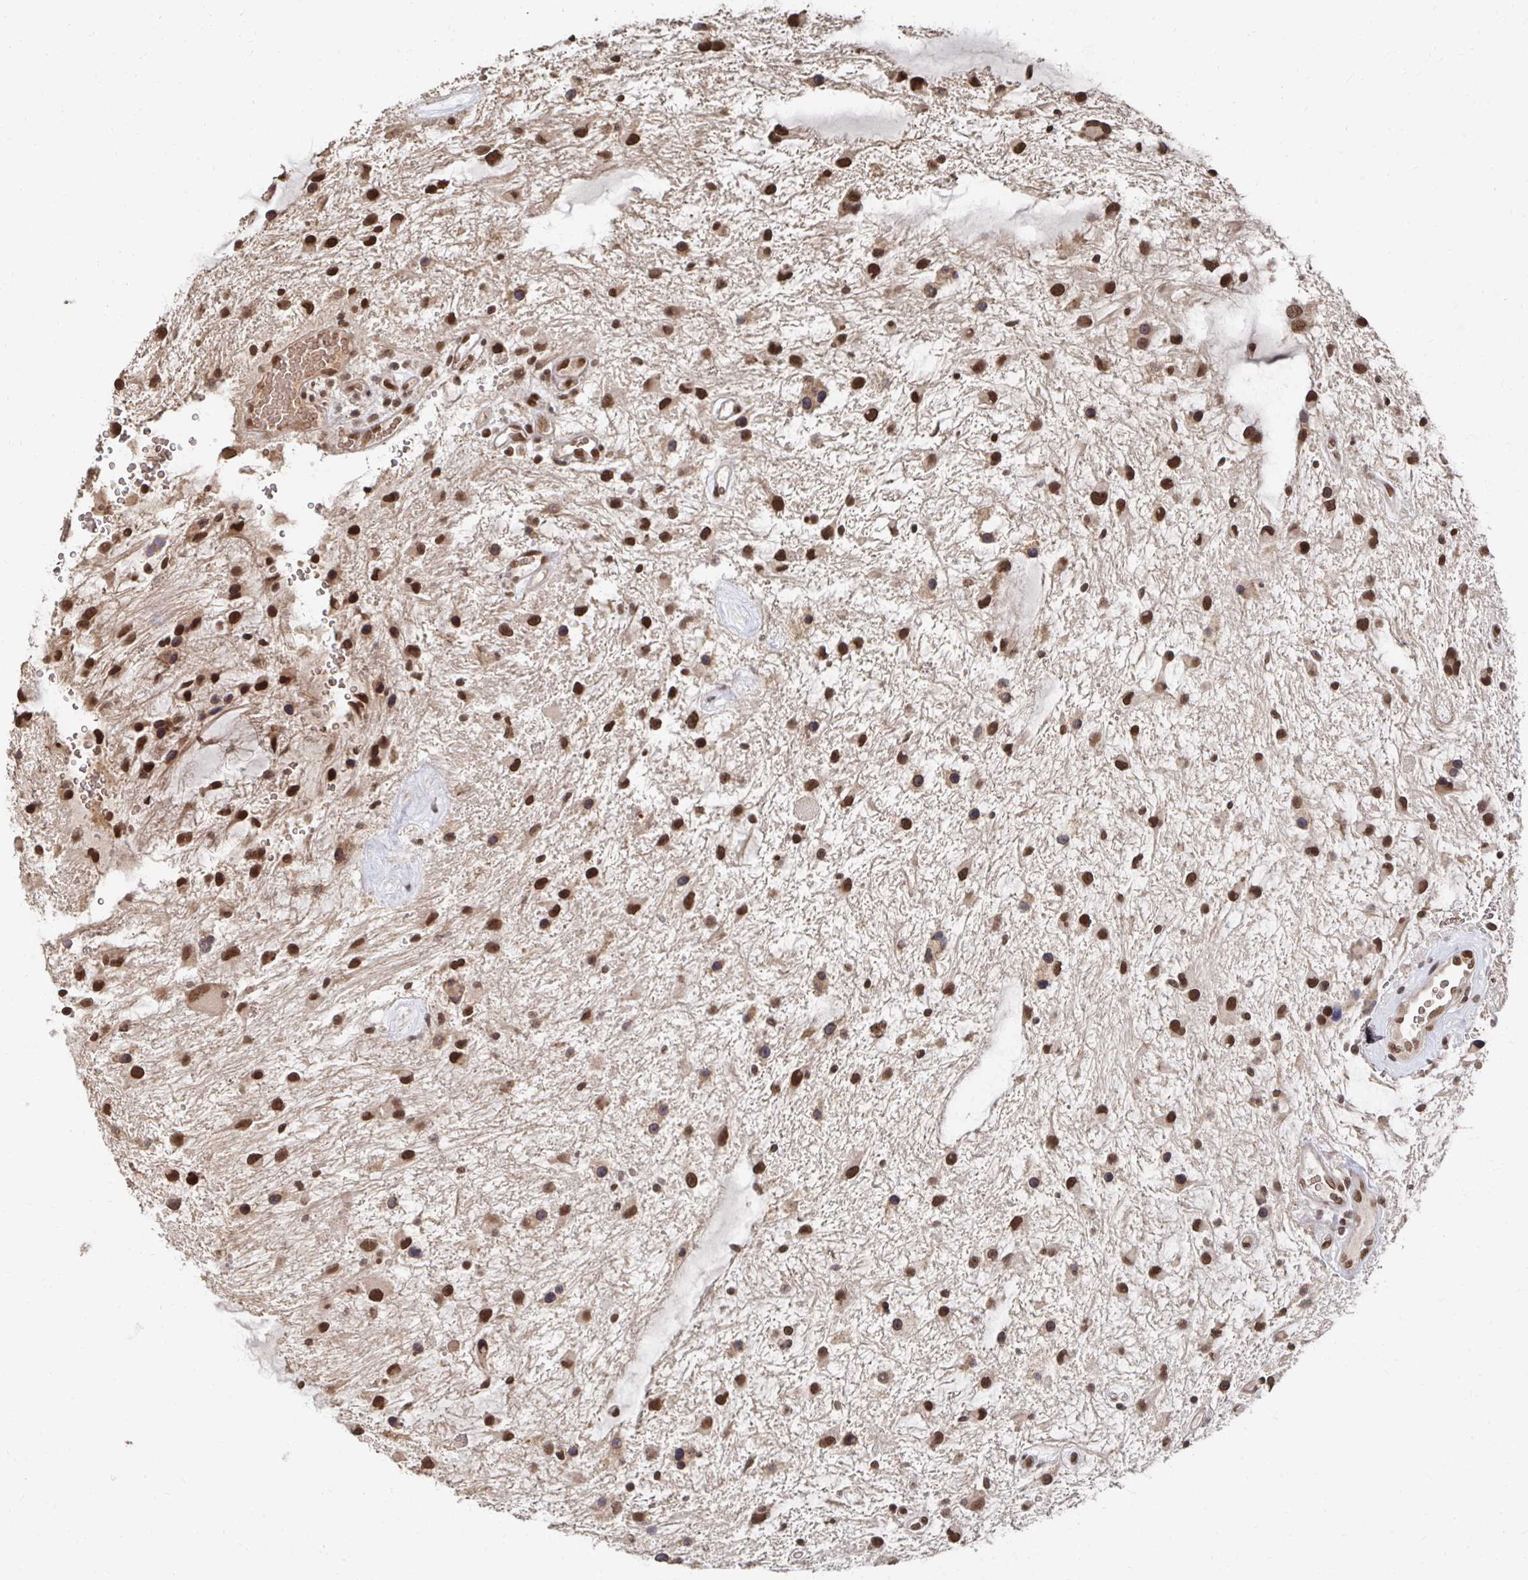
{"staining": {"intensity": "strong", "quantity": ">75%", "location": "nuclear"}, "tissue": "glioma", "cell_type": "Tumor cells", "image_type": "cancer", "snomed": [{"axis": "morphology", "description": "Glioma, malignant, Low grade"}, {"axis": "topography", "description": "Cerebellum"}], "caption": "A brown stain shows strong nuclear positivity of a protein in human glioma tumor cells.", "gene": "GTF3C6", "patient": {"sex": "female", "age": 14}}